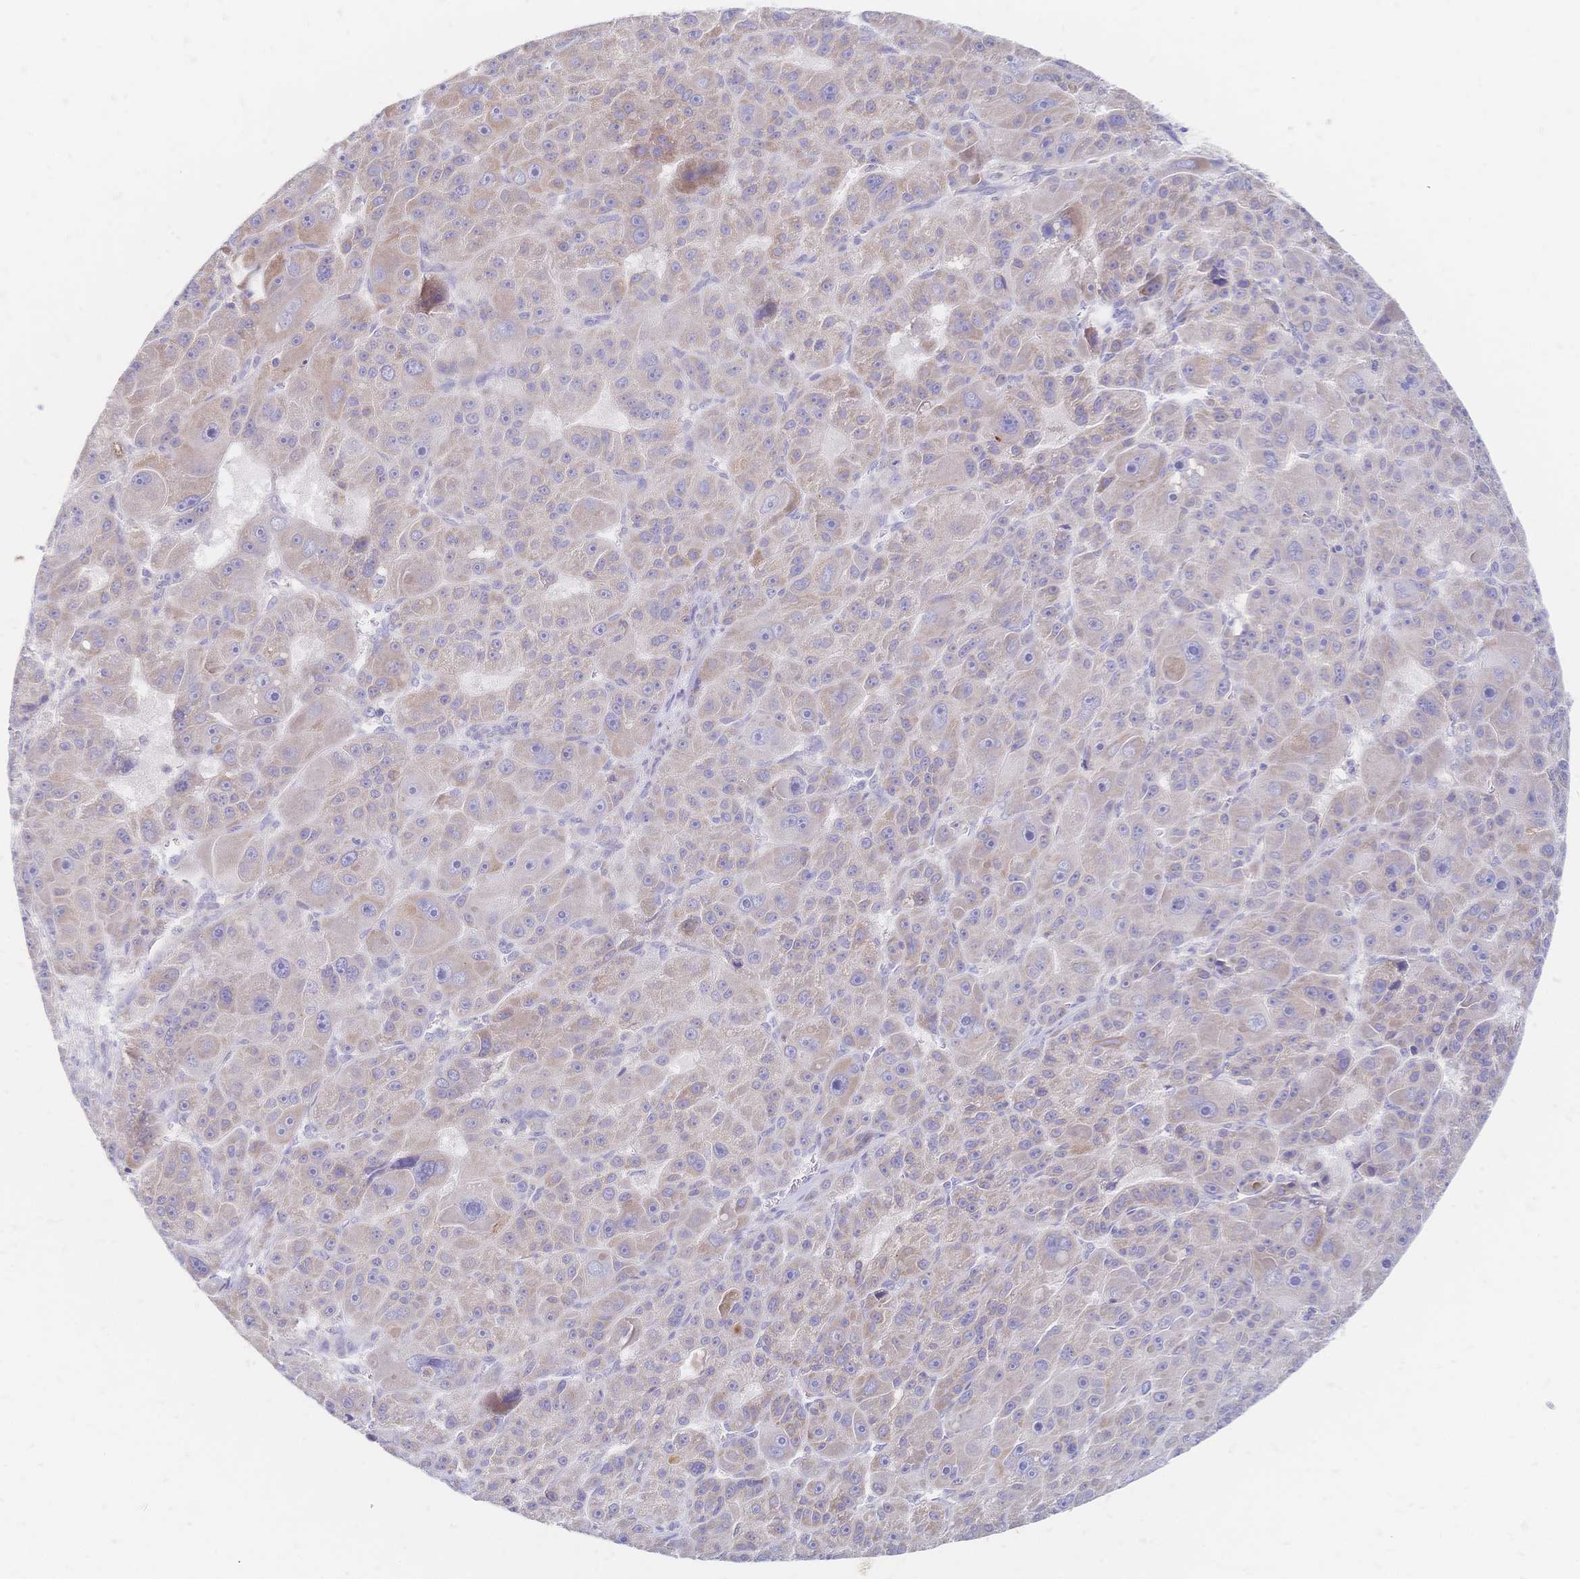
{"staining": {"intensity": "weak", "quantity": ">75%", "location": "cytoplasmic/membranous"}, "tissue": "liver cancer", "cell_type": "Tumor cells", "image_type": "cancer", "snomed": [{"axis": "morphology", "description": "Carcinoma, Hepatocellular, NOS"}, {"axis": "topography", "description": "Liver"}], "caption": "Protein expression analysis of human liver cancer (hepatocellular carcinoma) reveals weak cytoplasmic/membranous positivity in approximately >75% of tumor cells. (DAB = brown stain, brightfield microscopy at high magnification).", "gene": "VWC2L", "patient": {"sex": "male", "age": 76}}